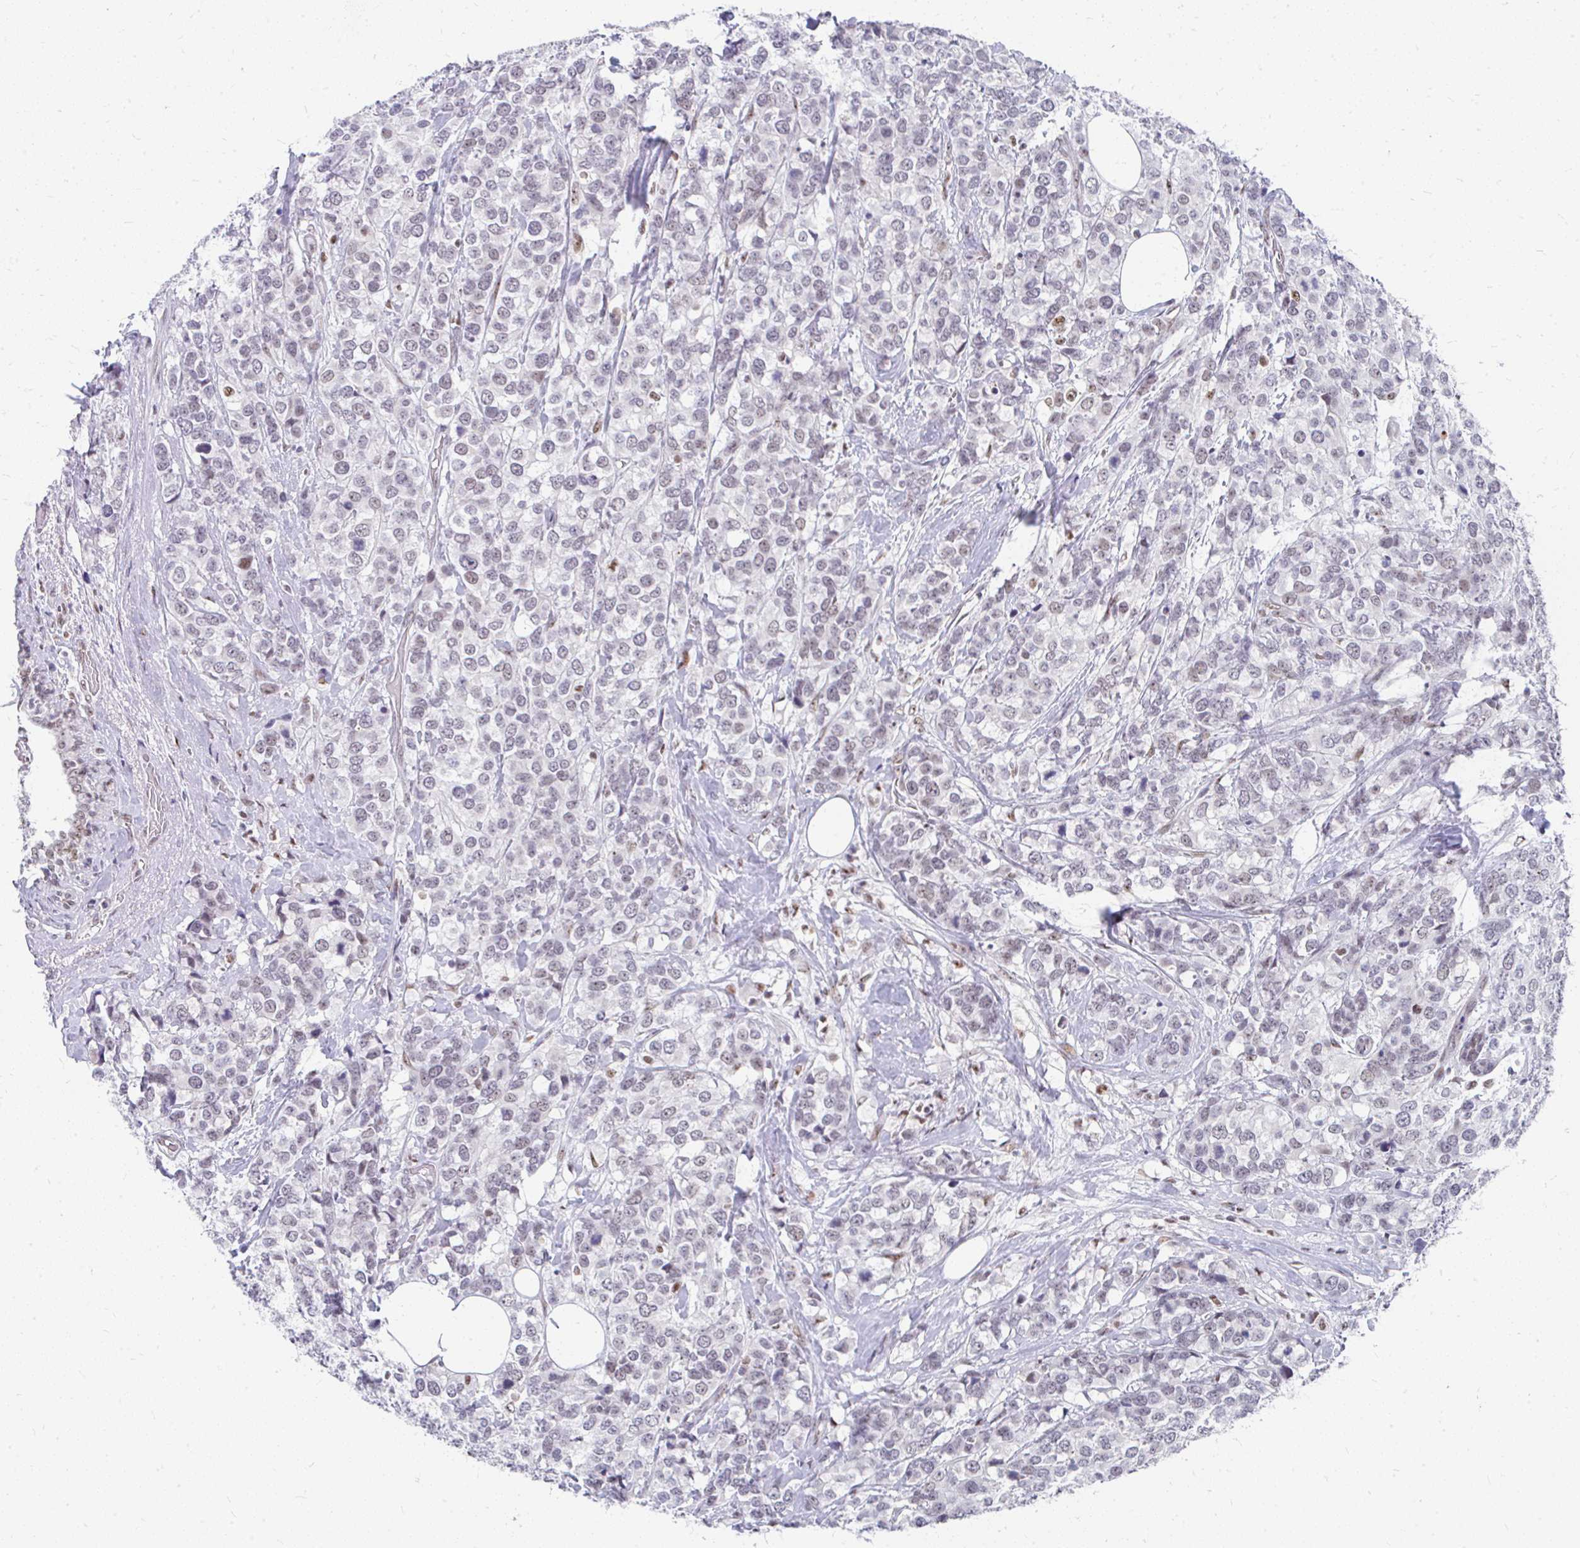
{"staining": {"intensity": "weak", "quantity": "25%-75%", "location": "nuclear"}, "tissue": "breast cancer", "cell_type": "Tumor cells", "image_type": "cancer", "snomed": [{"axis": "morphology", "description": "Lobular carcinoma"}, {"axis": "topography", "description": "Breast"}], "caption": "Breast lobular carcinoma stained with immunohistochemistry (IHC) reveals weak nuclear expression in approximately 25%-75% of tumor cells.", "gene": "GTF2H1", "patient": {"sex": "female", "age": 59}}